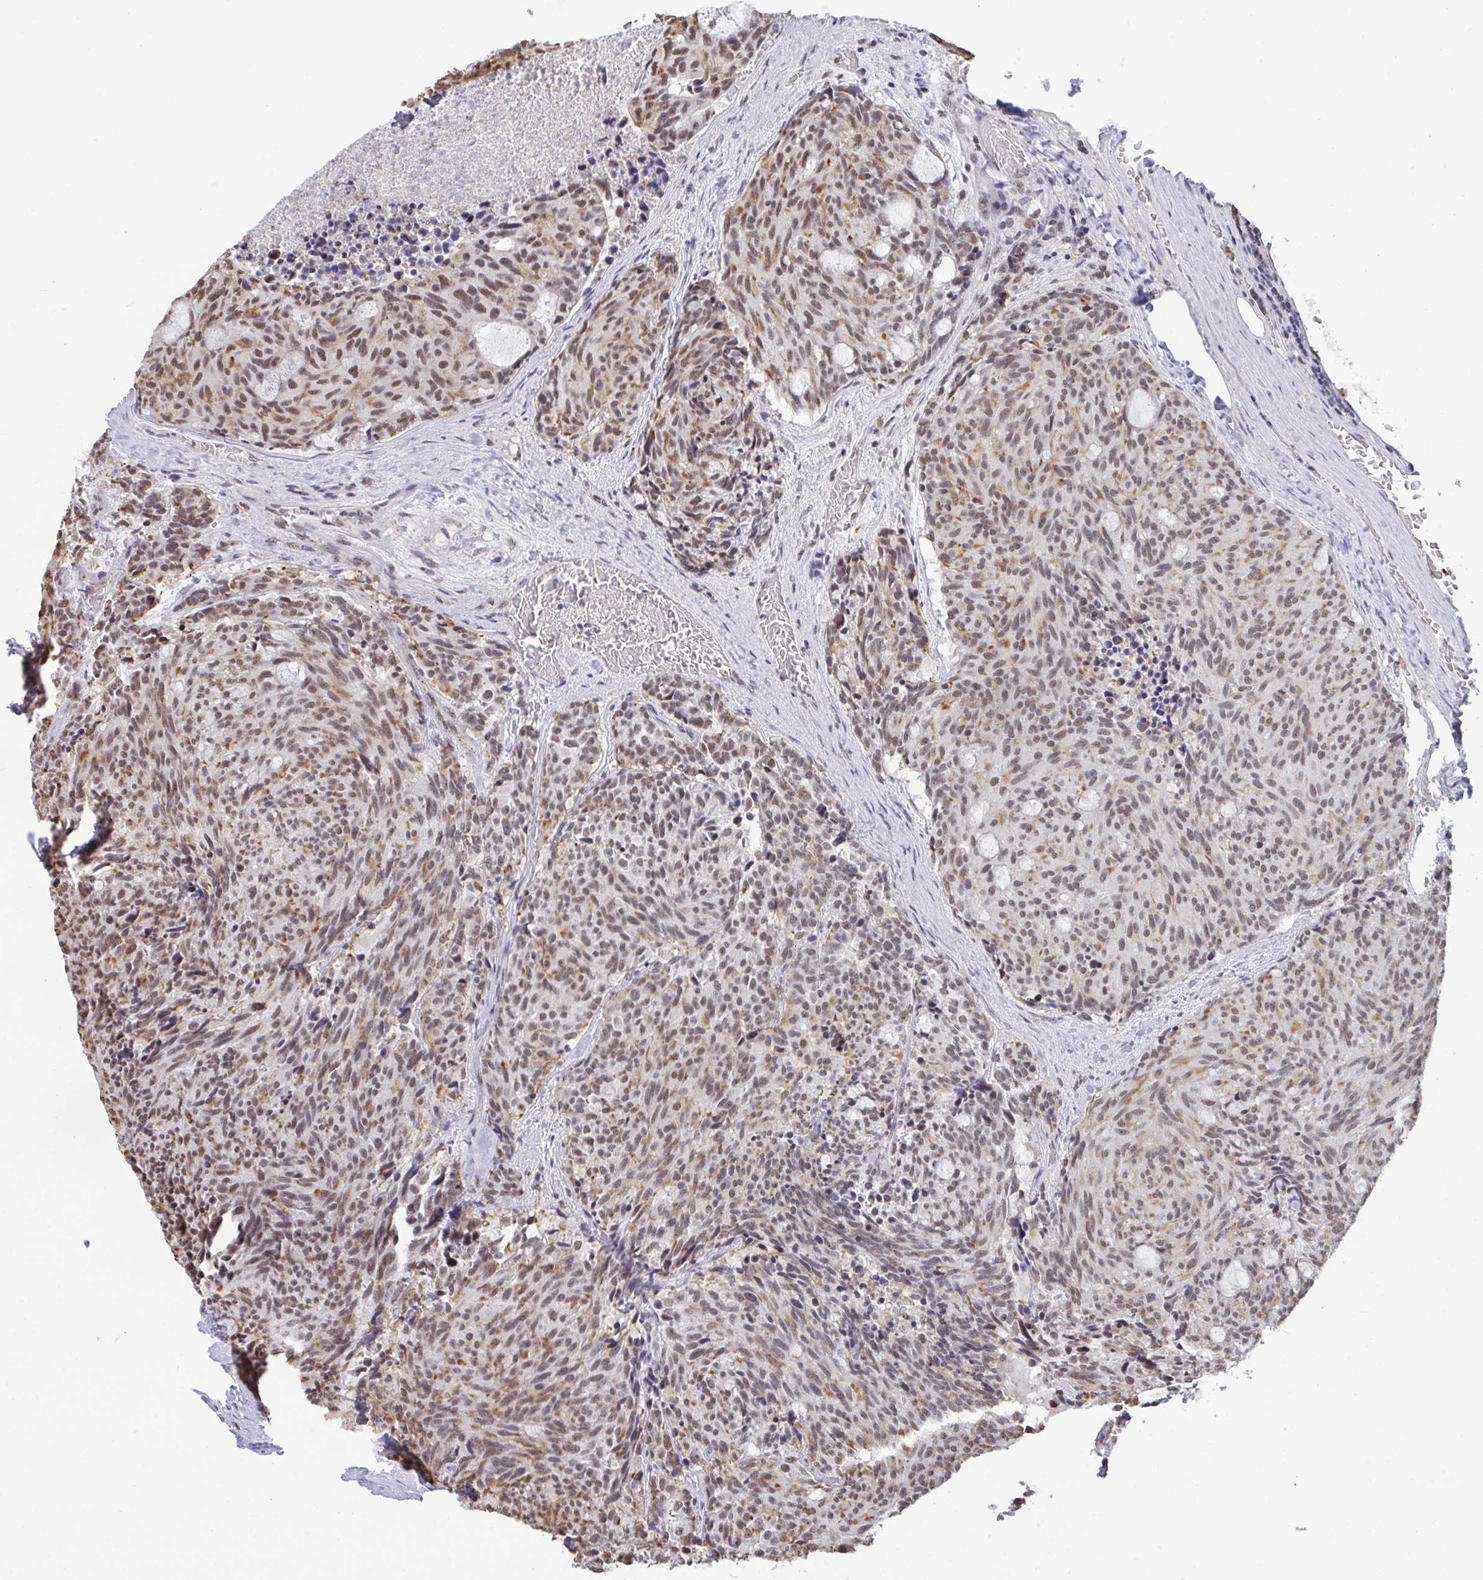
{"staining": {"intensity": "moderate", "quantity": "25%-75%", "location": "cytoplasmic/membranous,nuclear"}, "tissue": "carcinoid", "cell_type": "Tumor cells", "image_type": "cancer", "snomed": [{"axis": "morphology", "description": "Carcinoid, malignant, NOS"}, {"axis": "topography", "description": "Pancreas"}], "caption": "Approximately 25%-75% of tumor cells in carcinoid (malignant) display moderate cytoplasmic/membranous and nuclear protein staining as visualized by brown immunohistochemical staining.", "gene": "PUF60", "patient": {"sex": "female", "age": 54}}